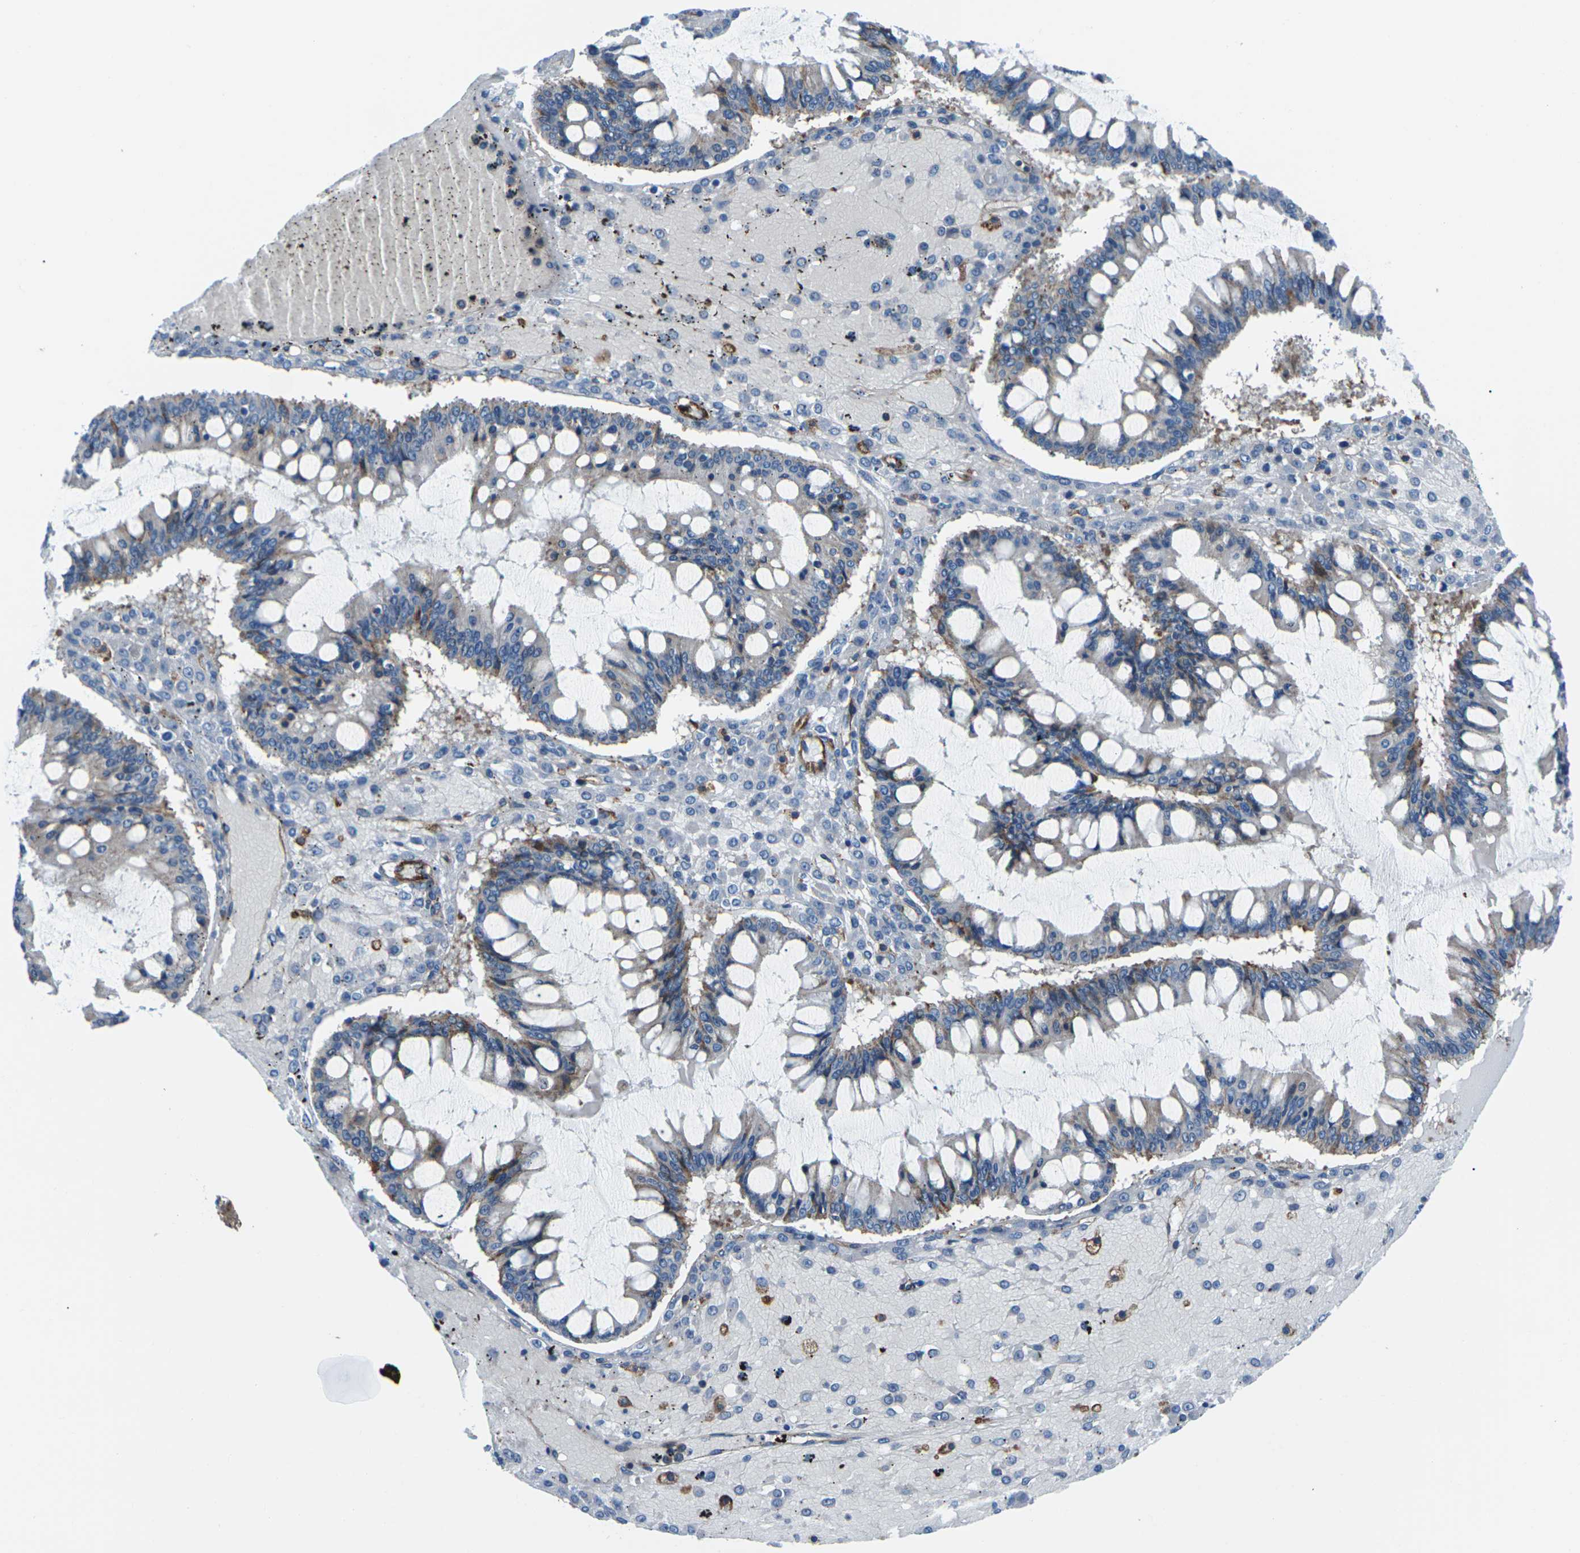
{"staining": {"intensity": "negative", "quantity": "none", "location": "none"}, "tissue": "ovarian cancer", "cell_type": "Tumor cells", "image_type": "cancer", "snomed": [{"axis": "morphology", "description": "Cystadenocarcinoma, mucinous, NOS"}, {"axis": "topography", "description": "Ovary"}], "caption": "This is an immunohistochemistry (IHC) micrograph of human ovarian cancer. There is no staining in tumor cells.", "gene": "SOCS4", "patient": {"sex": "female", "age": 73}}